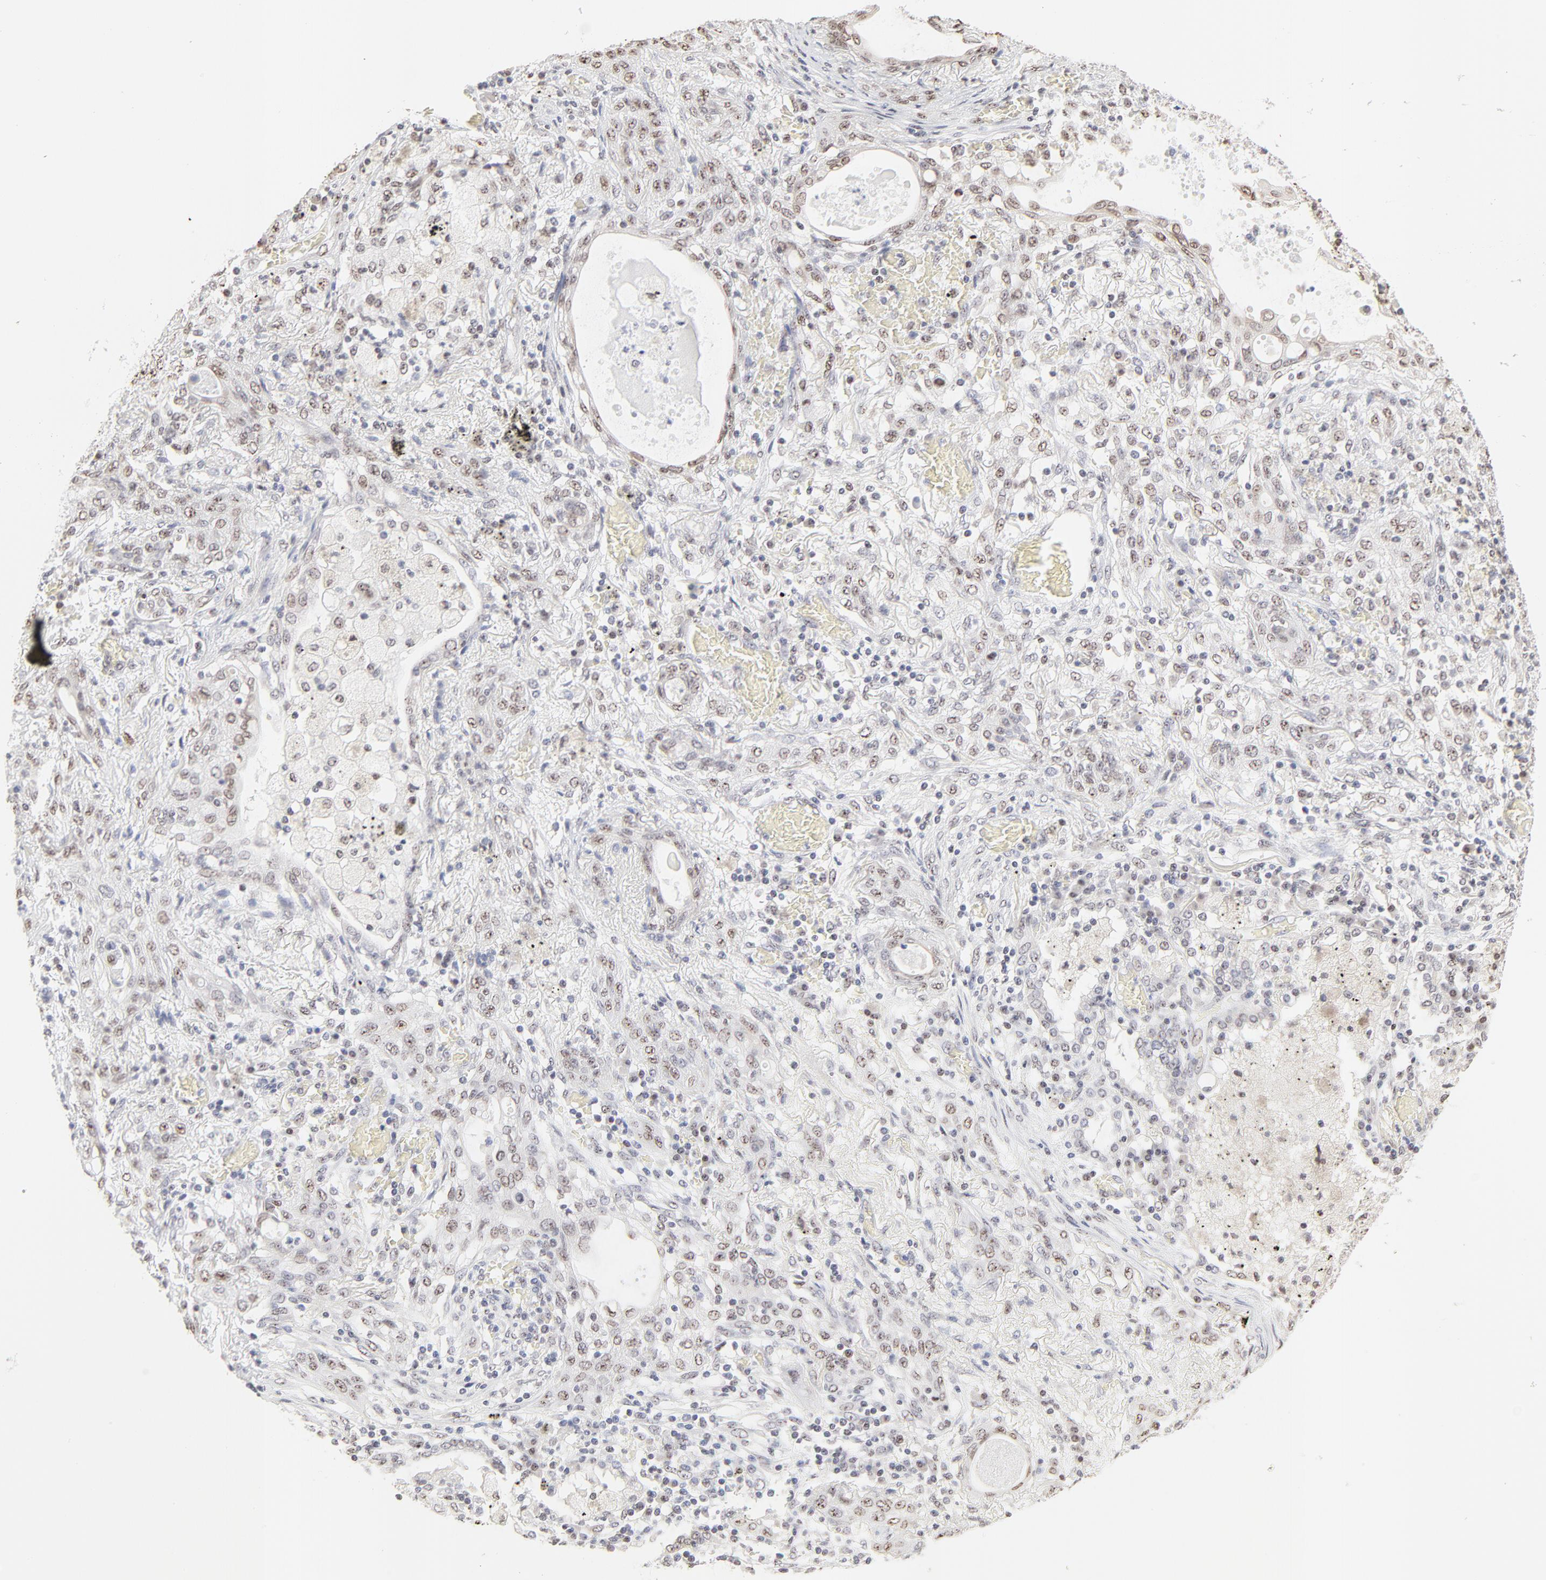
{"staining": {"intensity": "weak", "quantity": "25%-75%", "location": "nuclear"}, "tissue": "lung cancer", "cell_type": "Tumor cells", "image_type": "cancer", "snomed": [{"axis": "morphology", "description": "Squamous cell carcinoma, NOS"}, {"axis": "topography", "description": "Lung"}], "caption": "The micrograph reveals a brown stain indicating the presence of a protein in the nuclear of tumor cells in lung squamous cell carcinoma.", "gene": "NFIL3", "patient": {"sex": "female", "age": 47}}